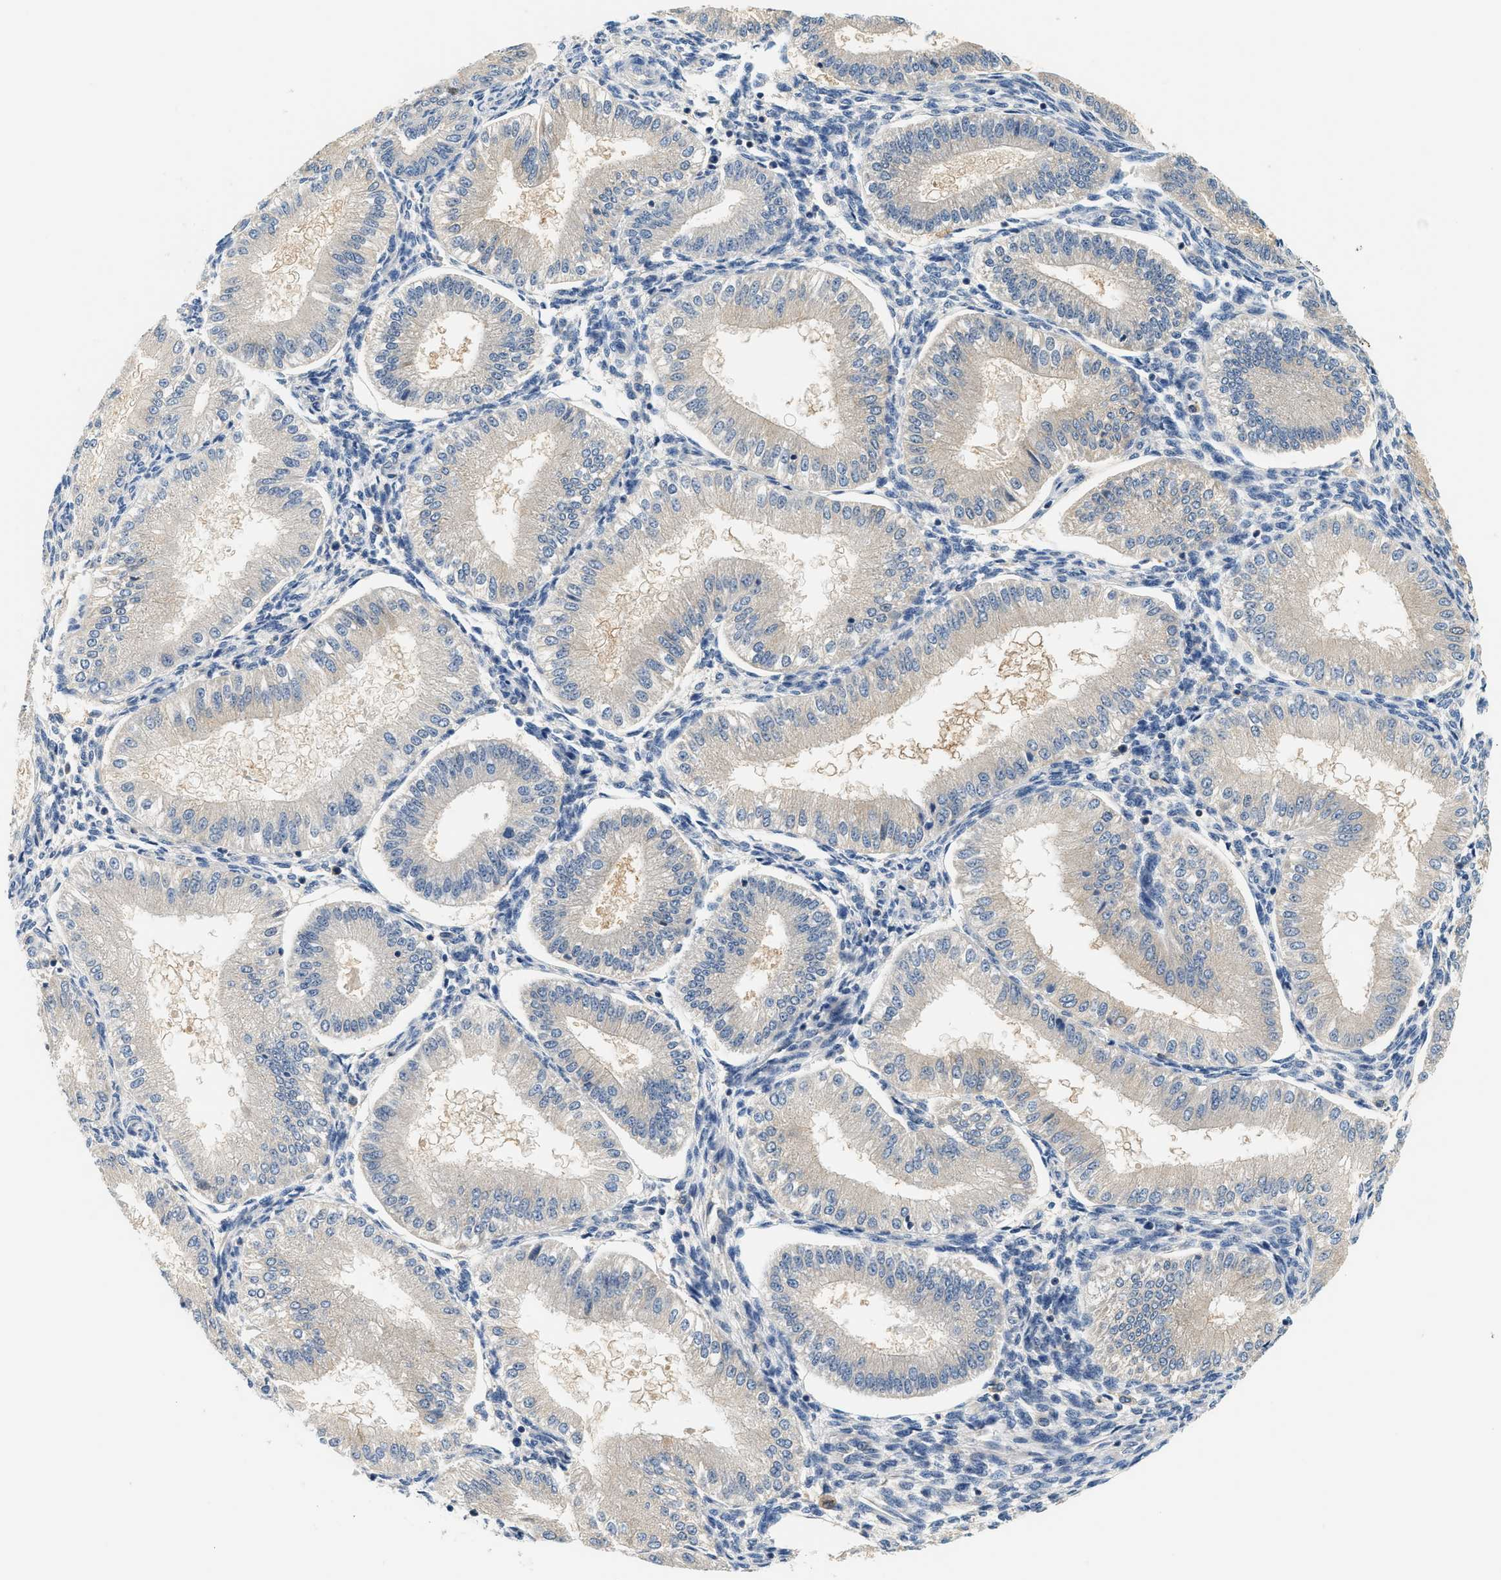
{"staining": {"intensity": "negative", "quantity": "none", "location": "none"}, "tissue": "endometrium", "cell_type": "Cells in endometrial stroma", "image_type": "normal", "snomed": [{"axis": "morphology", "description": "Normal tissue, NOS"}, {"axis": "topography", "description": "Endometrium"}], "caption": "Protein analysis of unremarkable endometrium demonstrates no significant positivity in cells in endometrial stroma. (IHC, brightfield microscopy, high magnification).", "gene": "SLC35E1", "patient": {"sex": "female", "age": 39}}